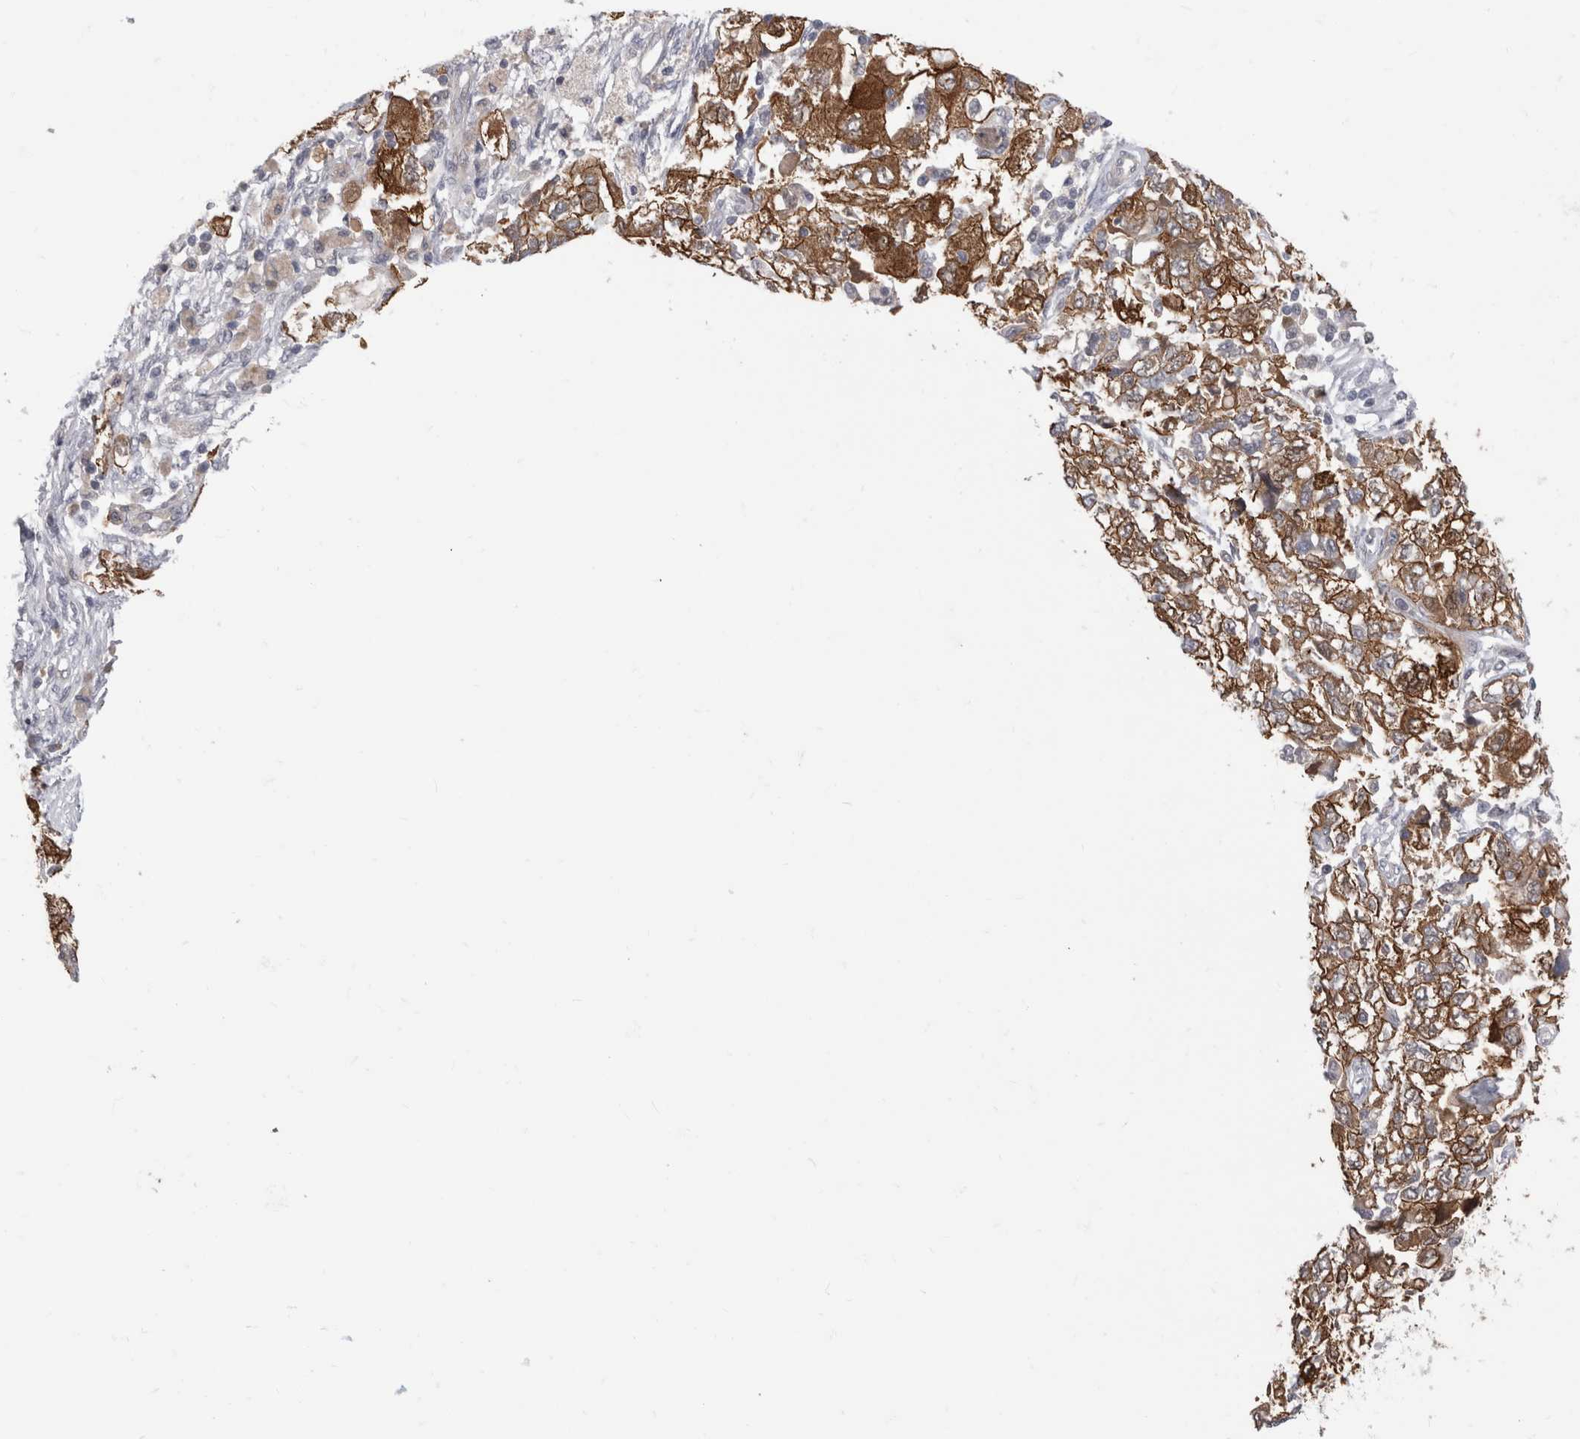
{"staining": {"intensity": "moderate", "quantity": ">75%", "location": "cytoplasmic/membranous"}, "tissue": "ovarian cancer", "cell_type": "Tumor cells", "image_type": "cancer", "snomed": [{"axis": "morphology", "description": "Carcinoma, NOS"}, {"axis": "morphology", "description": "Cystadenocarcinoma, serous, NOS"}, {"axis": "topography", "description": "Ovary"}], "caption": "An immunohistochemistry (IHC) photomicrograph of tumor tissue is shown. Protein staining in brown labels moderate cytoplasmic/membranous positivity in serous cystadenocarcinoma (ovarian) within tumor cells.", "gene": "FAM83H", "patient": {"sex": "female", "age": 69}}